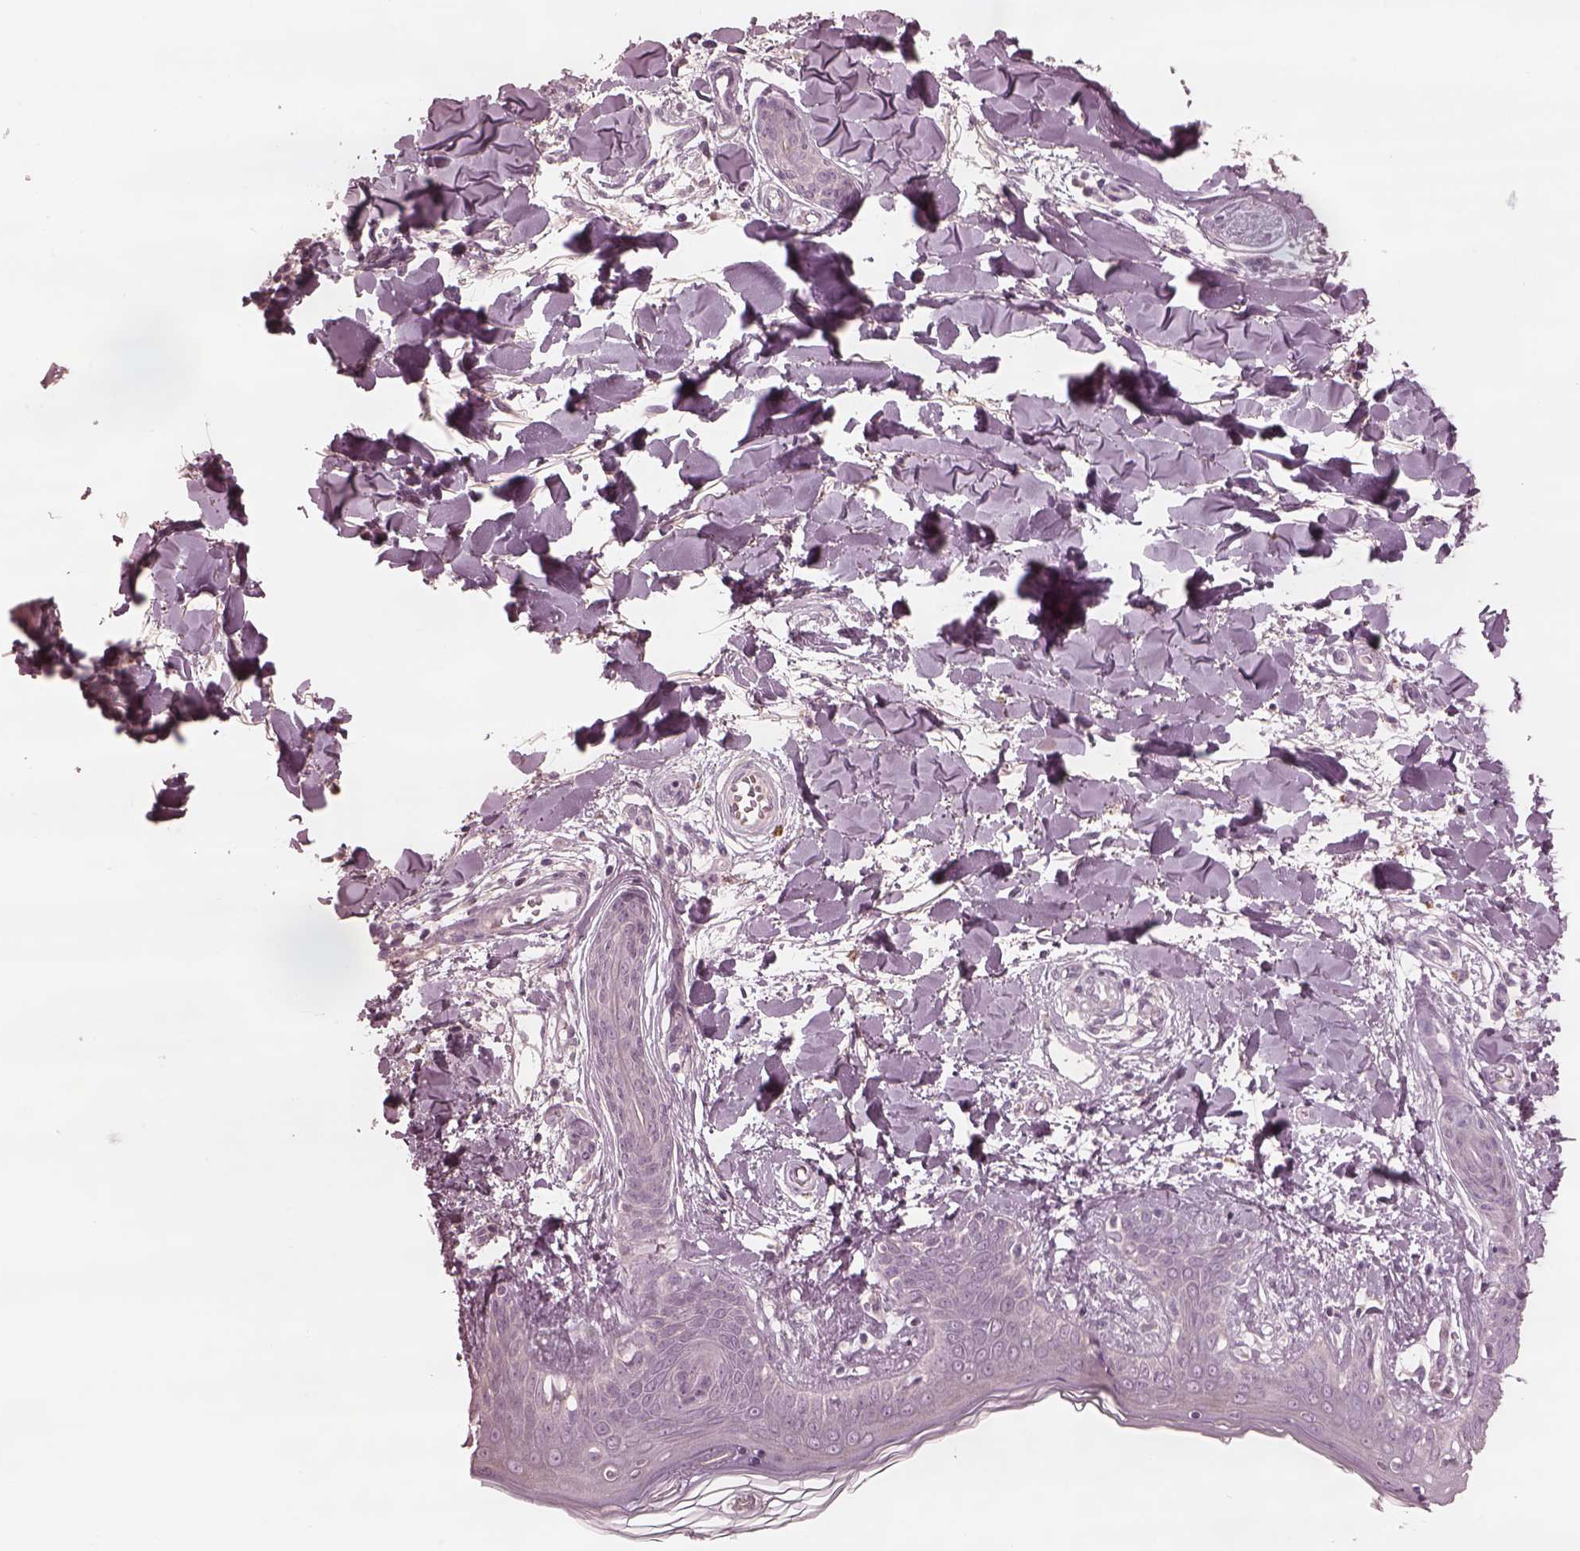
{"staining": {"intensity": "negative", "quantity": "none", "location": "none"}, "tissue": "skin", "cell_type": "Fibroblasts", "image_type": "normal", "snomed": [{"axis": "morphology", "description": "Normal tissue, NOS"}, {"axis": "topography", "description": "Skin"}], "caption": "Immunohistochemistry of normal human skin displays no staining in fibroblasts. (Brightfield microscopy of DAB (3,3'-diaminobenzidine) immunohistochemistry (IHC) at high magnification).", "gene": "MIA", "patient": {"sex": "female", "age": 34}}